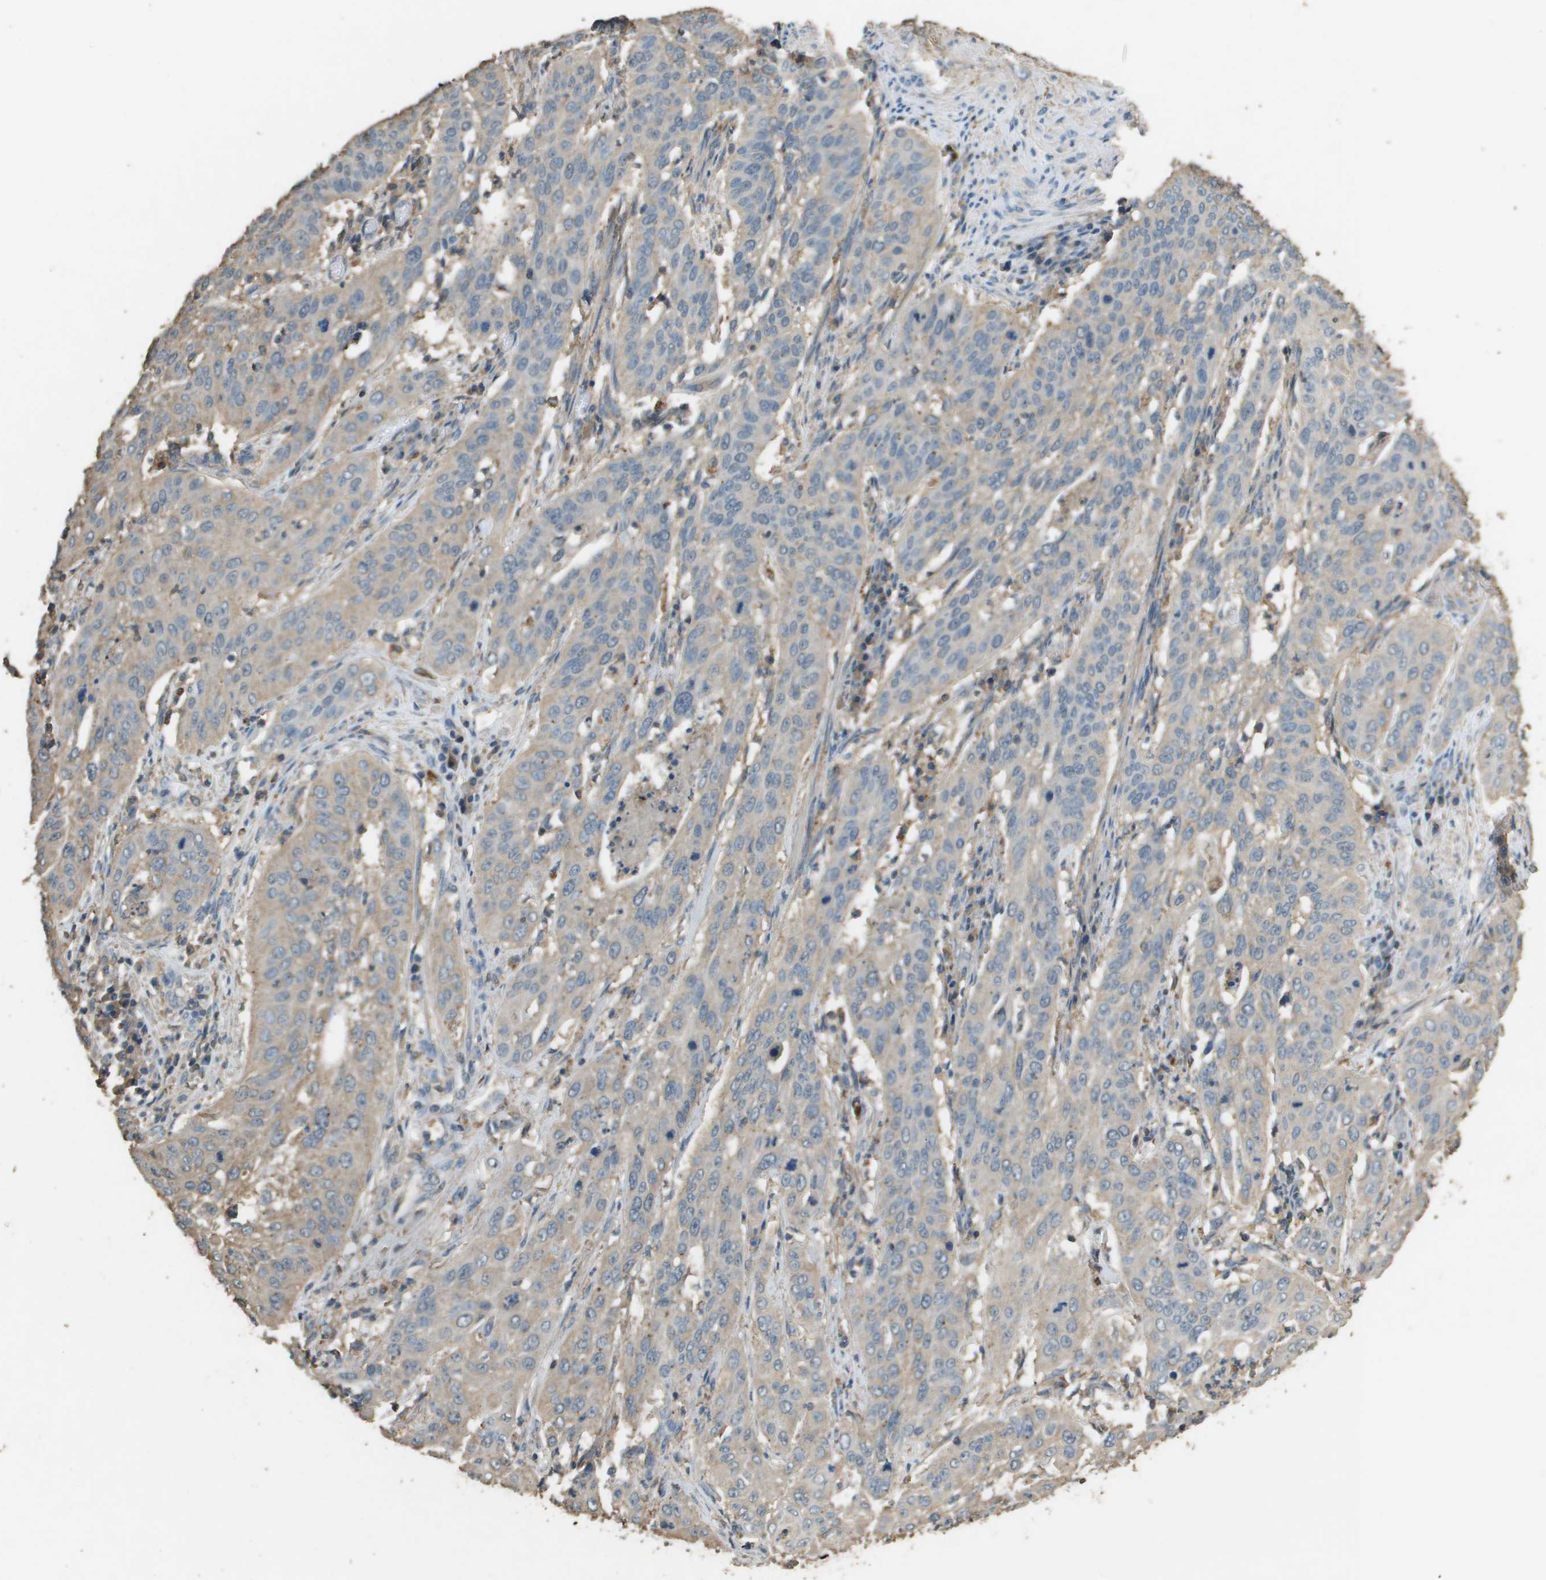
{"staining": {"intensity": "weak", "quantity": ">75%", "location": "cytoplasmic/membranous"}, "tissue": "cervical cancer", "cell_type": "Tumor cells", "image_type": "cancer", "snomed": [{"axis": "morphology", "description": "Normal tissue, NOS"}, {"axis": "morphology", "description": "Squamous cell carcinoma, NOS"}, {"axis": "topography", "description": "Cervix"}], "caption": "DAB (3,3'-diaminobenzidine) immunohistochemical staining of cervical cancer (squamous cell carcinoma) shows weak cytoplasmic/membranous protein staining in approximately >75% of tumor cells.", "gene": "MS4A7", "patient": {"sex": "female", "age": 39}}